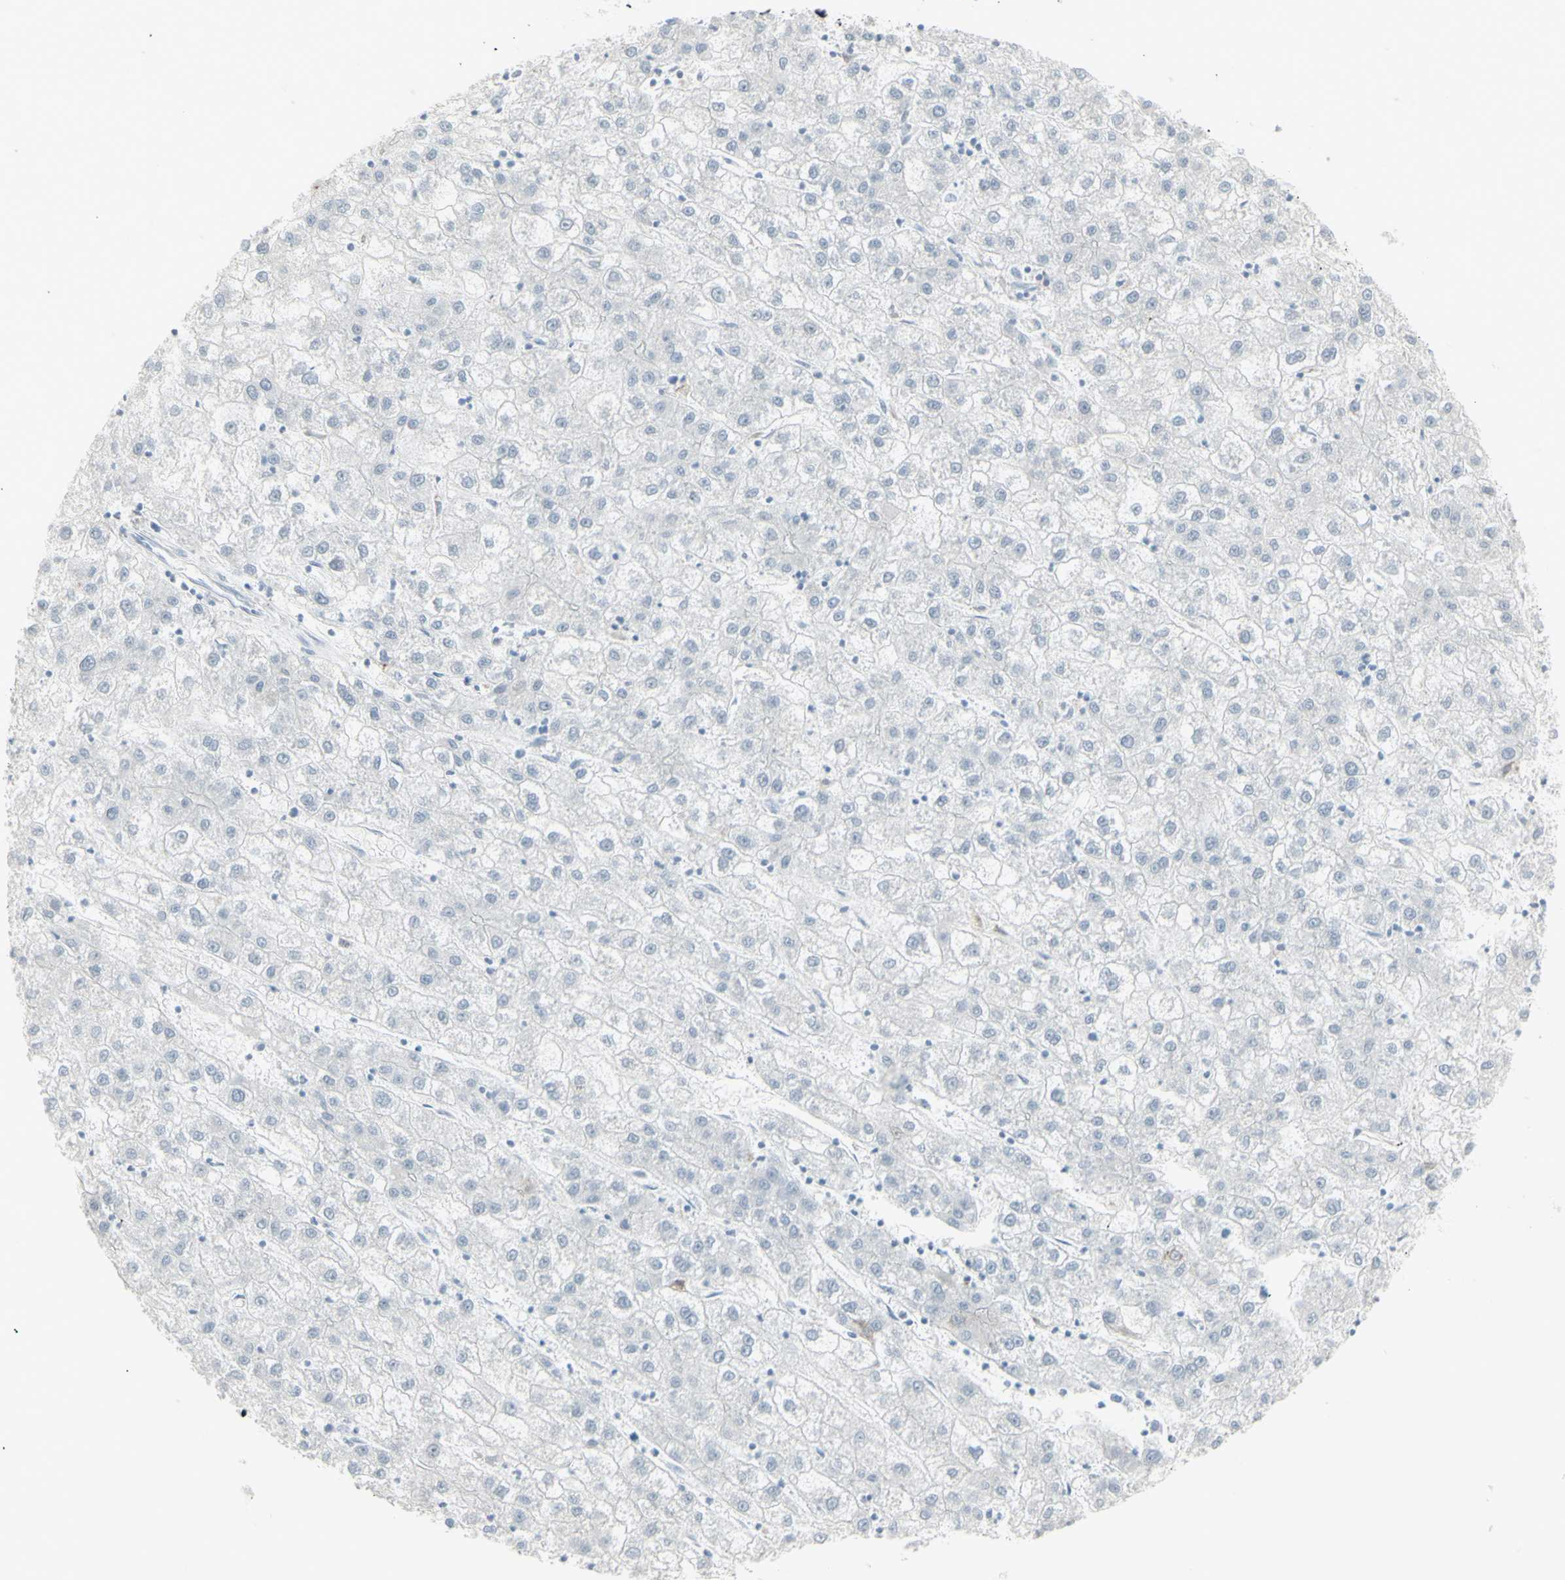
{"staining": {"intensity": "negative", "quantity": "none", "location": "none"}, "tissue": "liver cancer", "cell_type": "Tumor cells", "image_type": "cancer", "snomed": [{"axis": "morphology", "description": "Carcinoma, Hepatocellular, NOS"}, {"axis": "topography", "description": "Liver"}], "caption": "This is an immunohistochemistry image of human liver cancer (hepatocellular carcinoma). There is no staining in tumor cells.", "gene": "YBX2", "patient": {"sex": "male", "age": 72}}